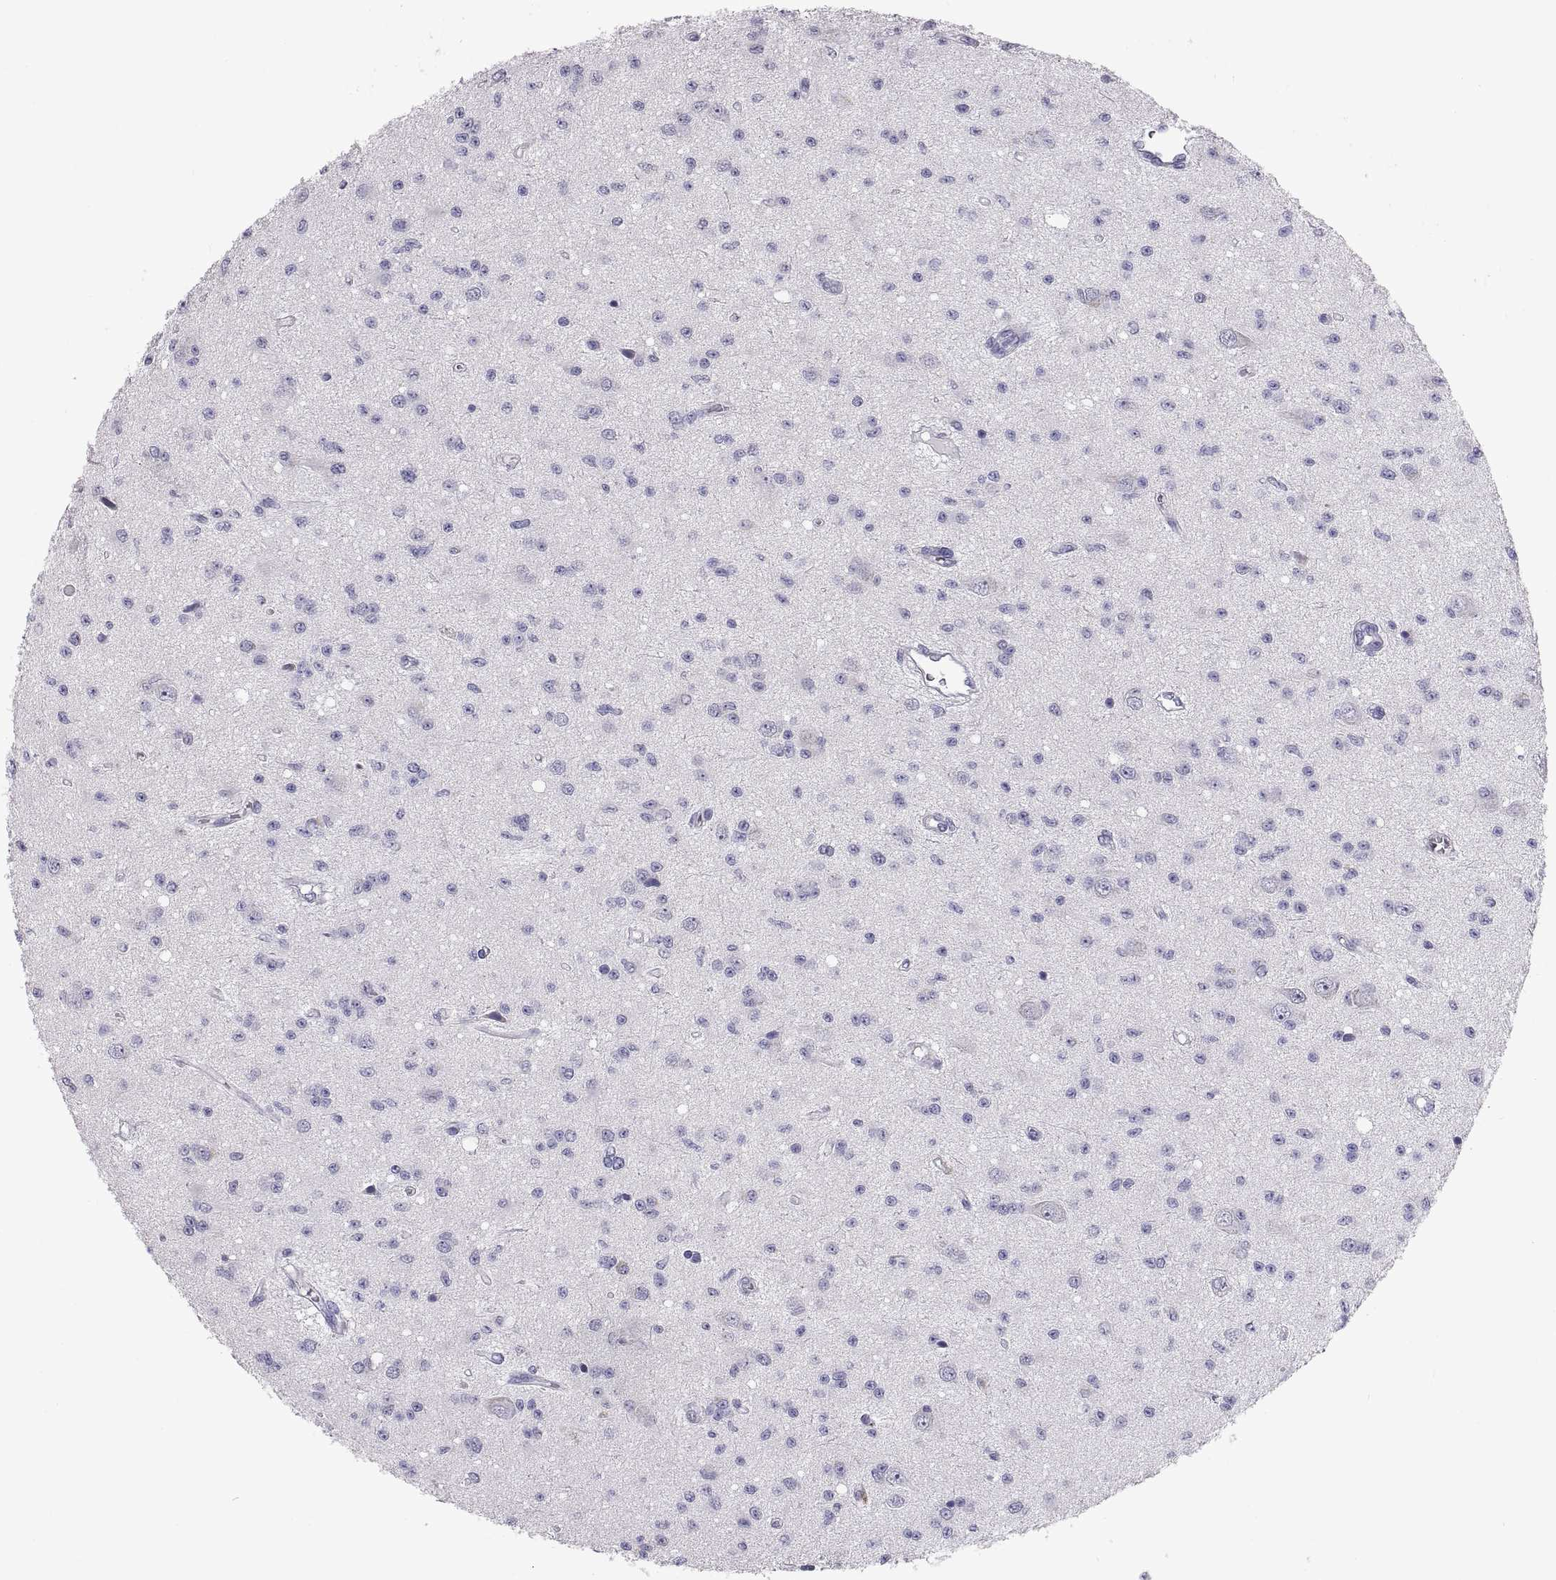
{"staining": {"intensity": "negative", "quantity": "none", "location": "none"}, "tissue": "glioma", "cell_type": "Tumor cells", "image_type": "cancer", "snomed": [{"axis": "morphology", "description": "Glioma, malignant, Low grade"}, {"axis": "topography", "description": "Brain"}], "caption": "DAB immunohistochemical staining of glioma reveals no significant staining in tumor cells.", "gene": "FAM170A", "patient": {"sex": "female", "age": 45}}